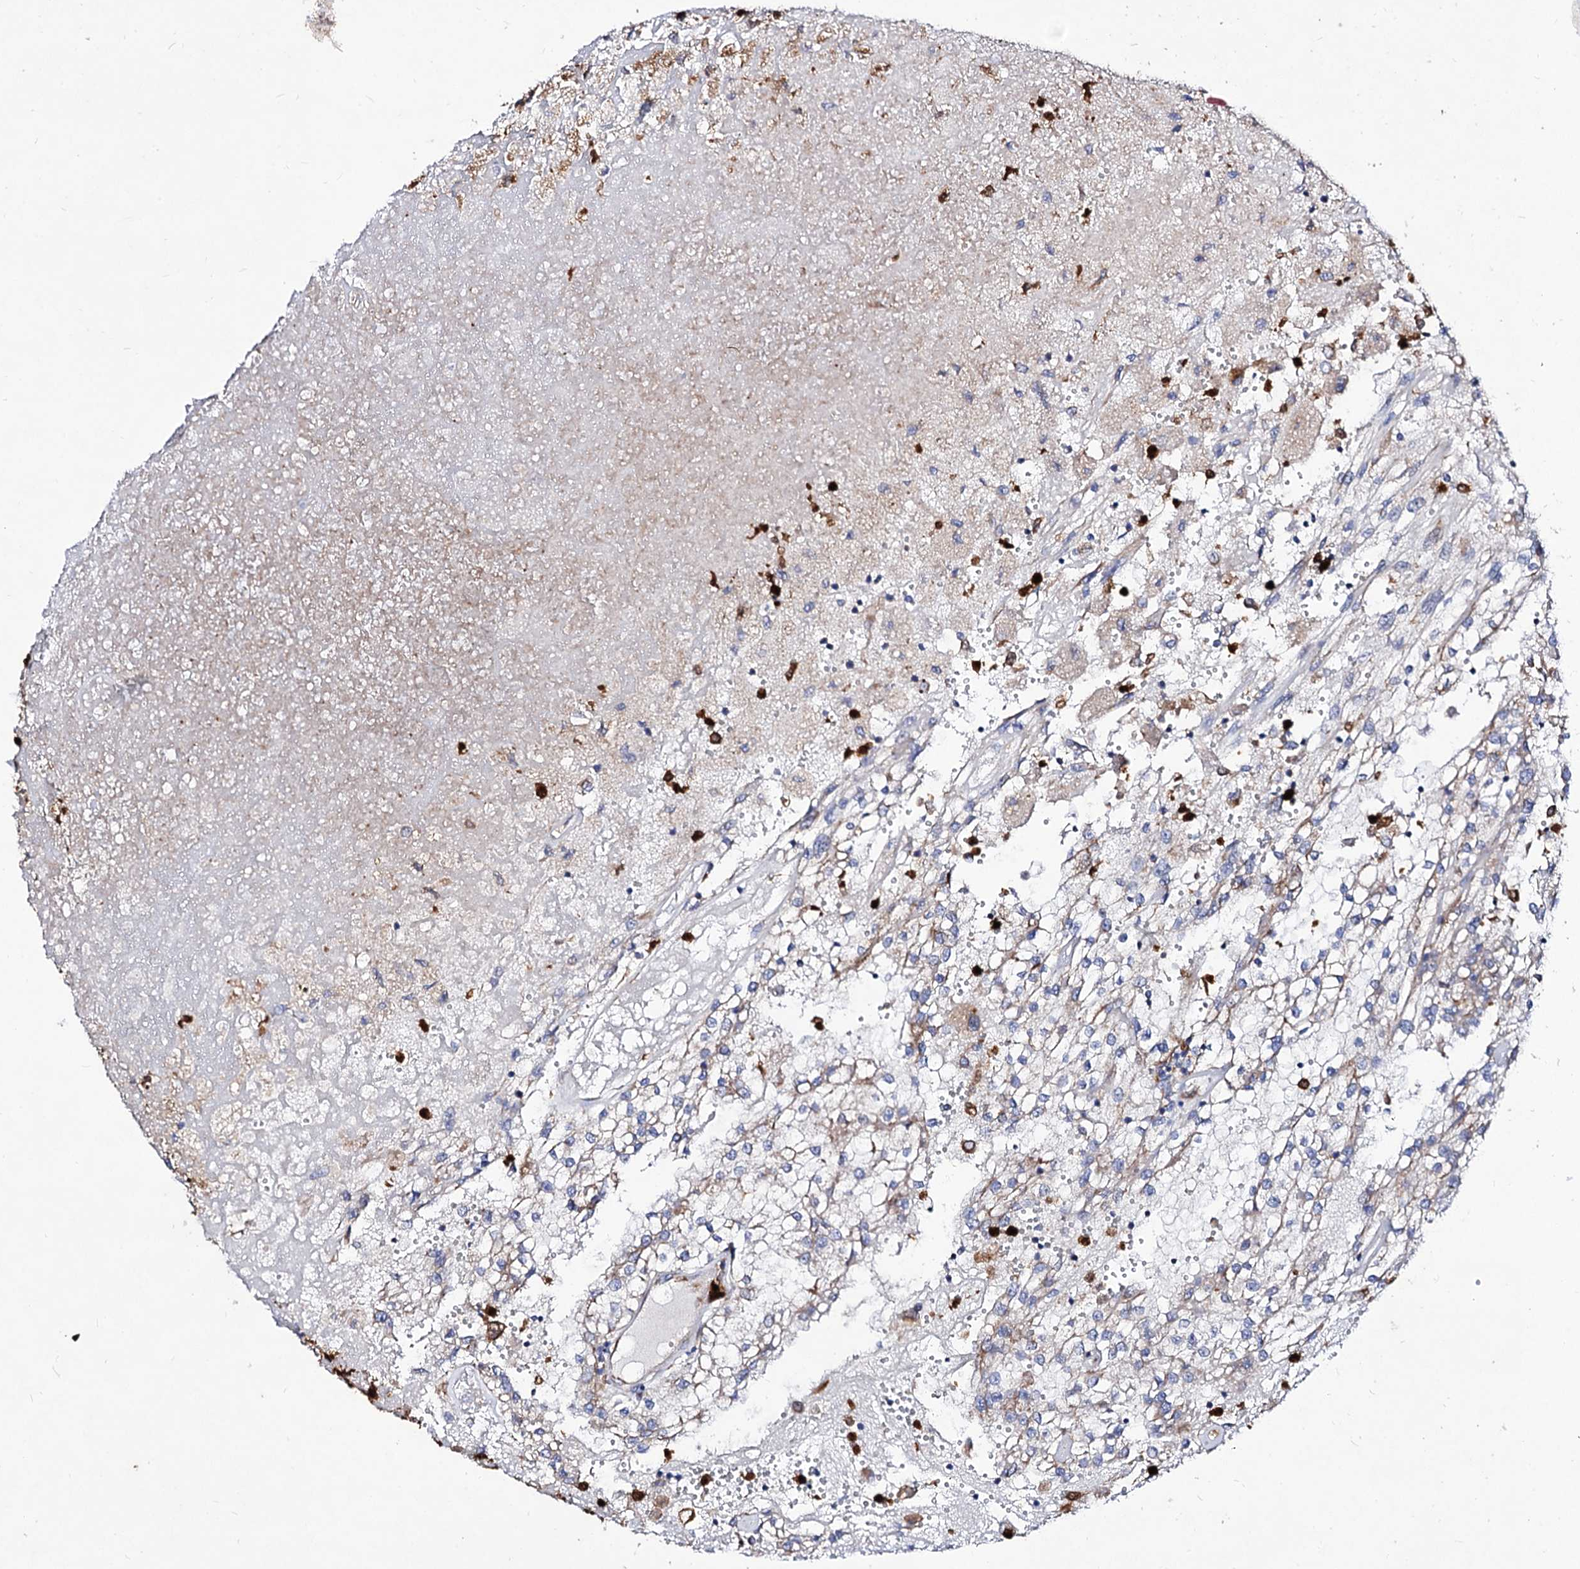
{"staining": {"intensity": "weak", "quantity": "<25%", "location": "cytoplasmic/membranous"}, "tissue": "renal cancer", "cell_type": "Tumor cells", "image_type": "cancer", "snomed": [{"axis": "morphology", "description": "Adenocarcinoma, NOS"}, {"axis": "topography", "description": "Kidney"}], "caption": "A high-resolution photomicrograph shows immunohistochemistry (IHC) staining of renal cancer (adenocarcinoma), which exhibits no significant positivity in tumor cells.", "gene": "ACAD9", "patient": {"sex": "female", "age": 52}}